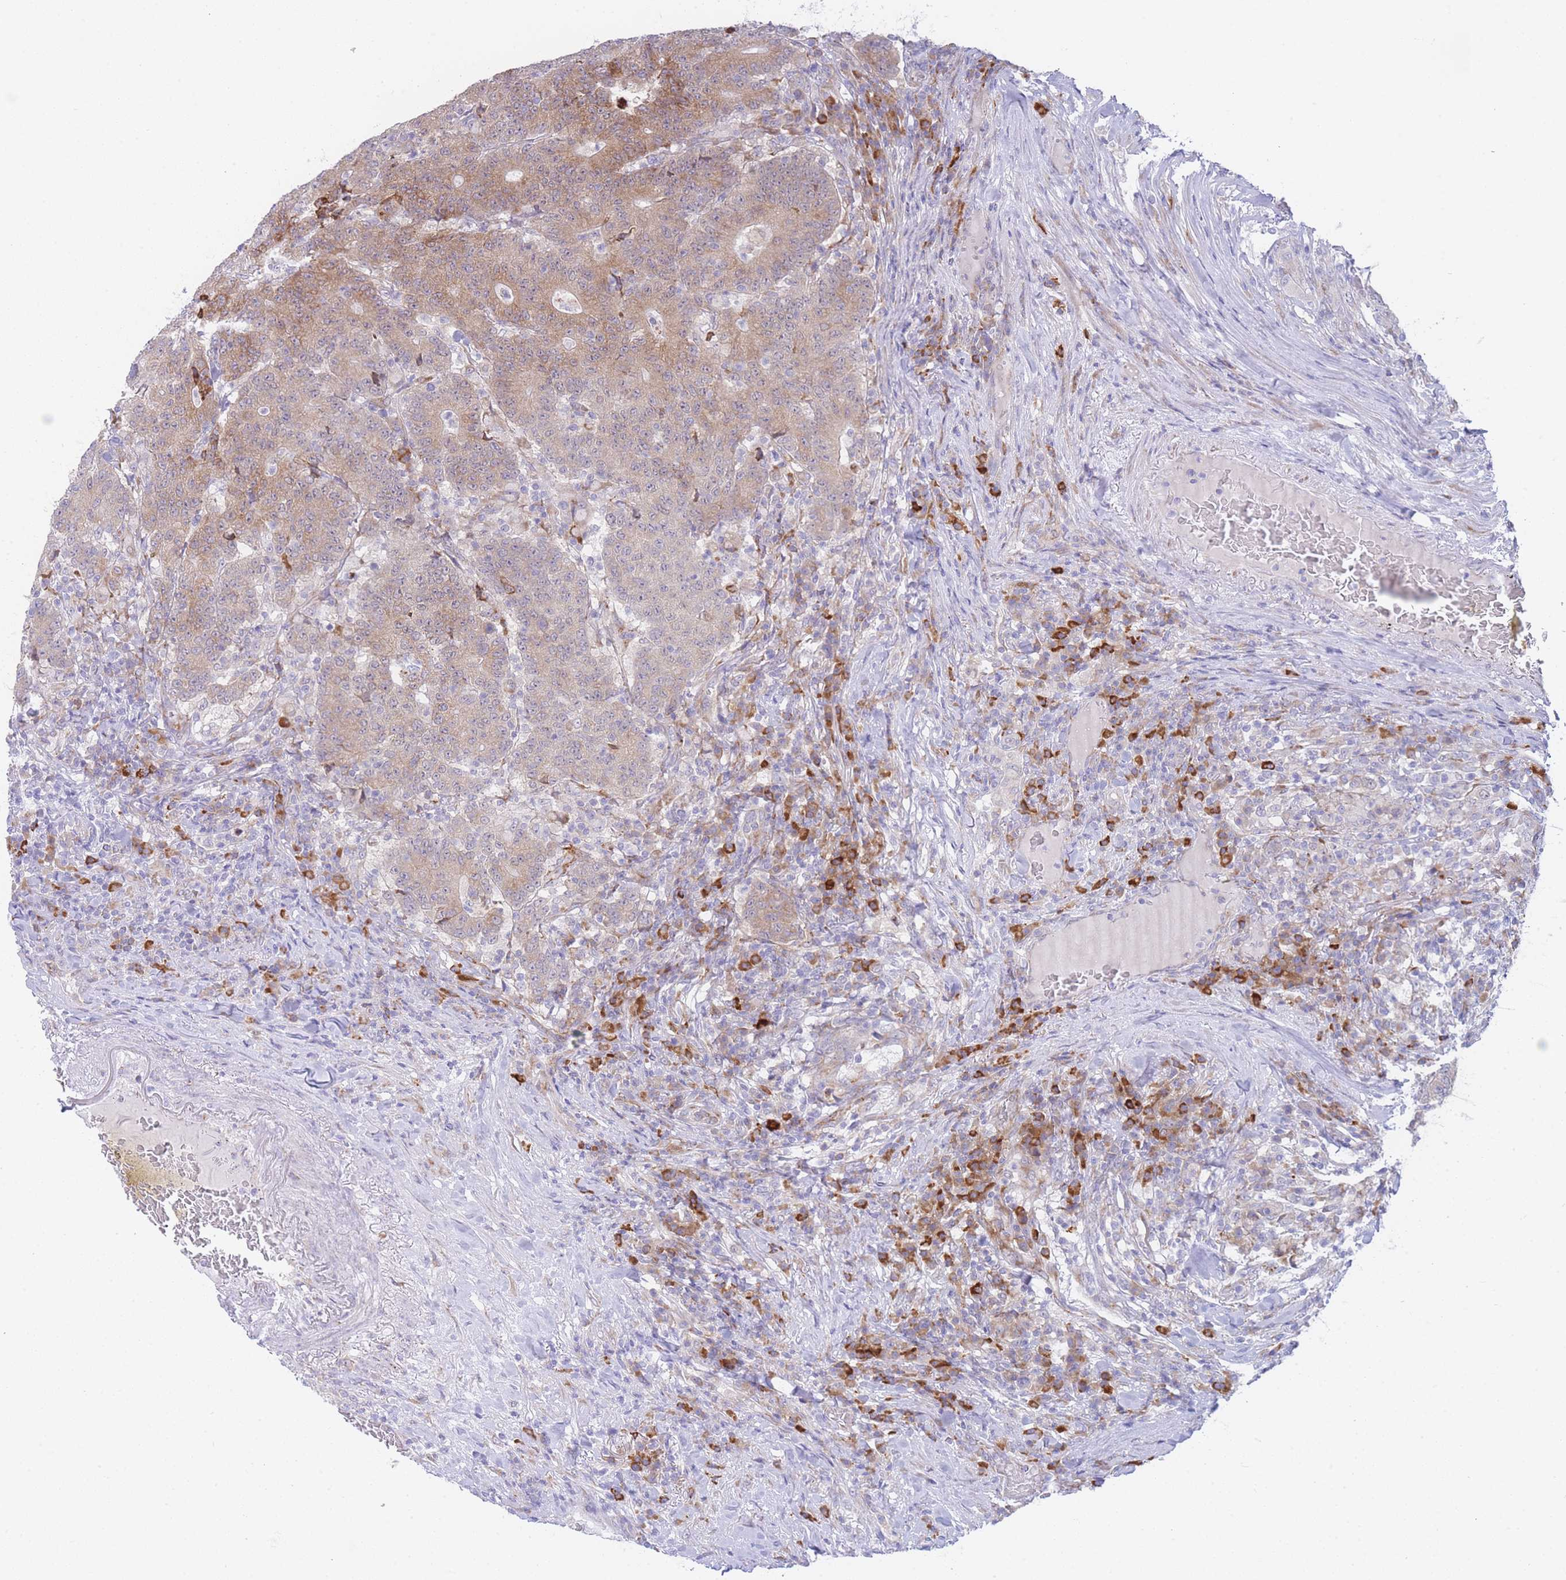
{"staining": {"intensity": "moderate", "quantity": ">75%", "location": "cytoplasmic/membranous"}, "tissue": "colorectal cancer", "cell_type": "Tumor cells", "image_type": "cancer", "snomed": [{"axis": "morphology", "description": "Adenocarcinoma, NOS"}, {"axis": "topography", "description": "Colon"}], "caption": "This is an image of immunohistochemistry (IHC) staining of adenocarcinoma (colorectal), which shows moderate positivity in the cytoplasmic/membranous of tumor cells.", "gene": "ZNF510", "patient": {"sex": "female", "age": 75}}